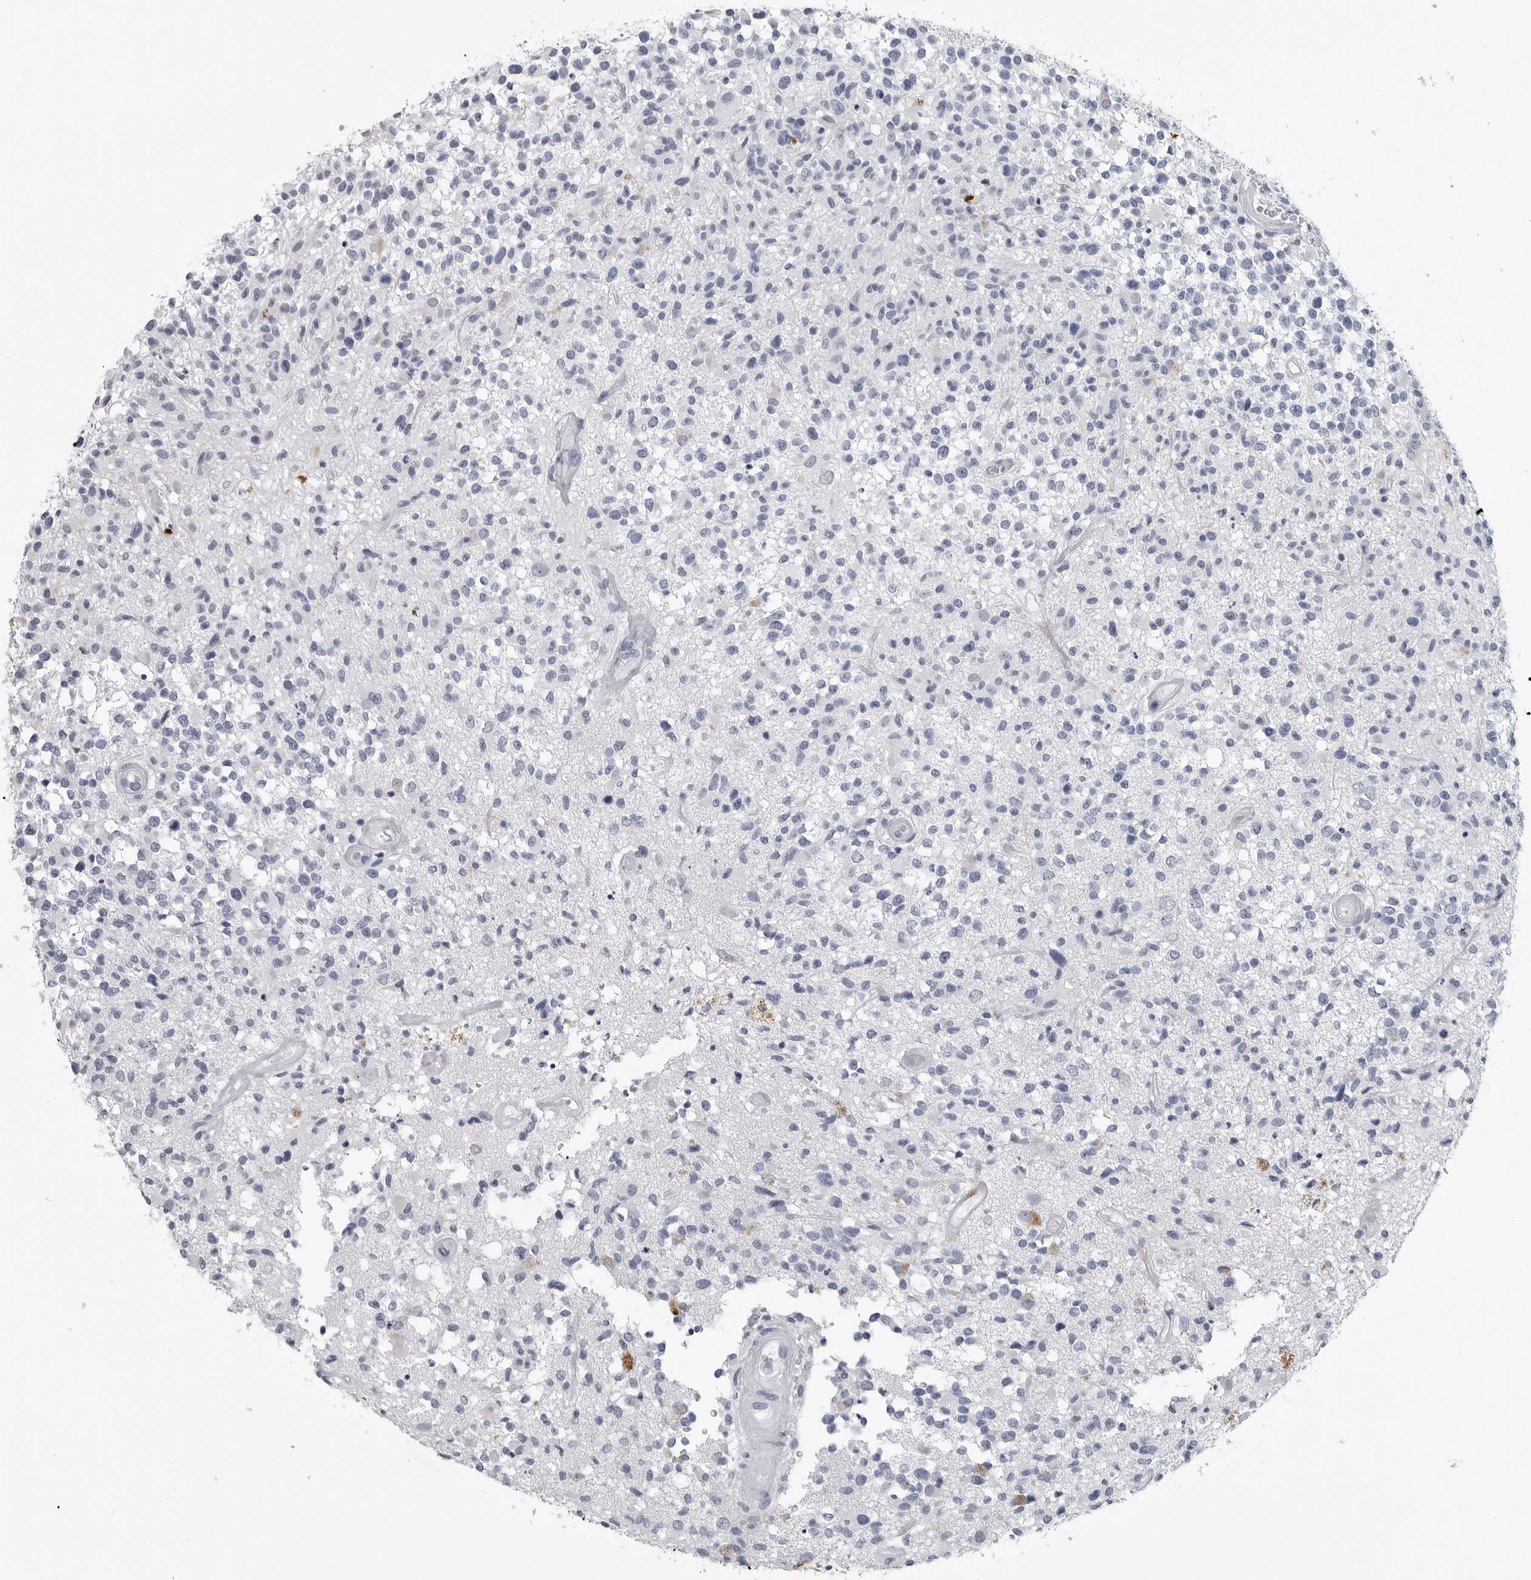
{"staining": {"intensity": "negative", "quantity": "none", "location": "none"}, "tissue": "glioma", "cell_type": "Tumor cells", "image_type": "cancer", "snomed": [{"axis": "morphology", "description": "Glioma, malignant, High grade"}, {"axis": "morphology", "description": "Glioblastoma, NOS"}, {"axis": "topography", "description": "Brain"}], "caption": "This is an IHC histopathology image of glioma. There is no expression in tumor cells.", "gene": "AMPD1", "patient": {"sex": "male", "age": 60}}